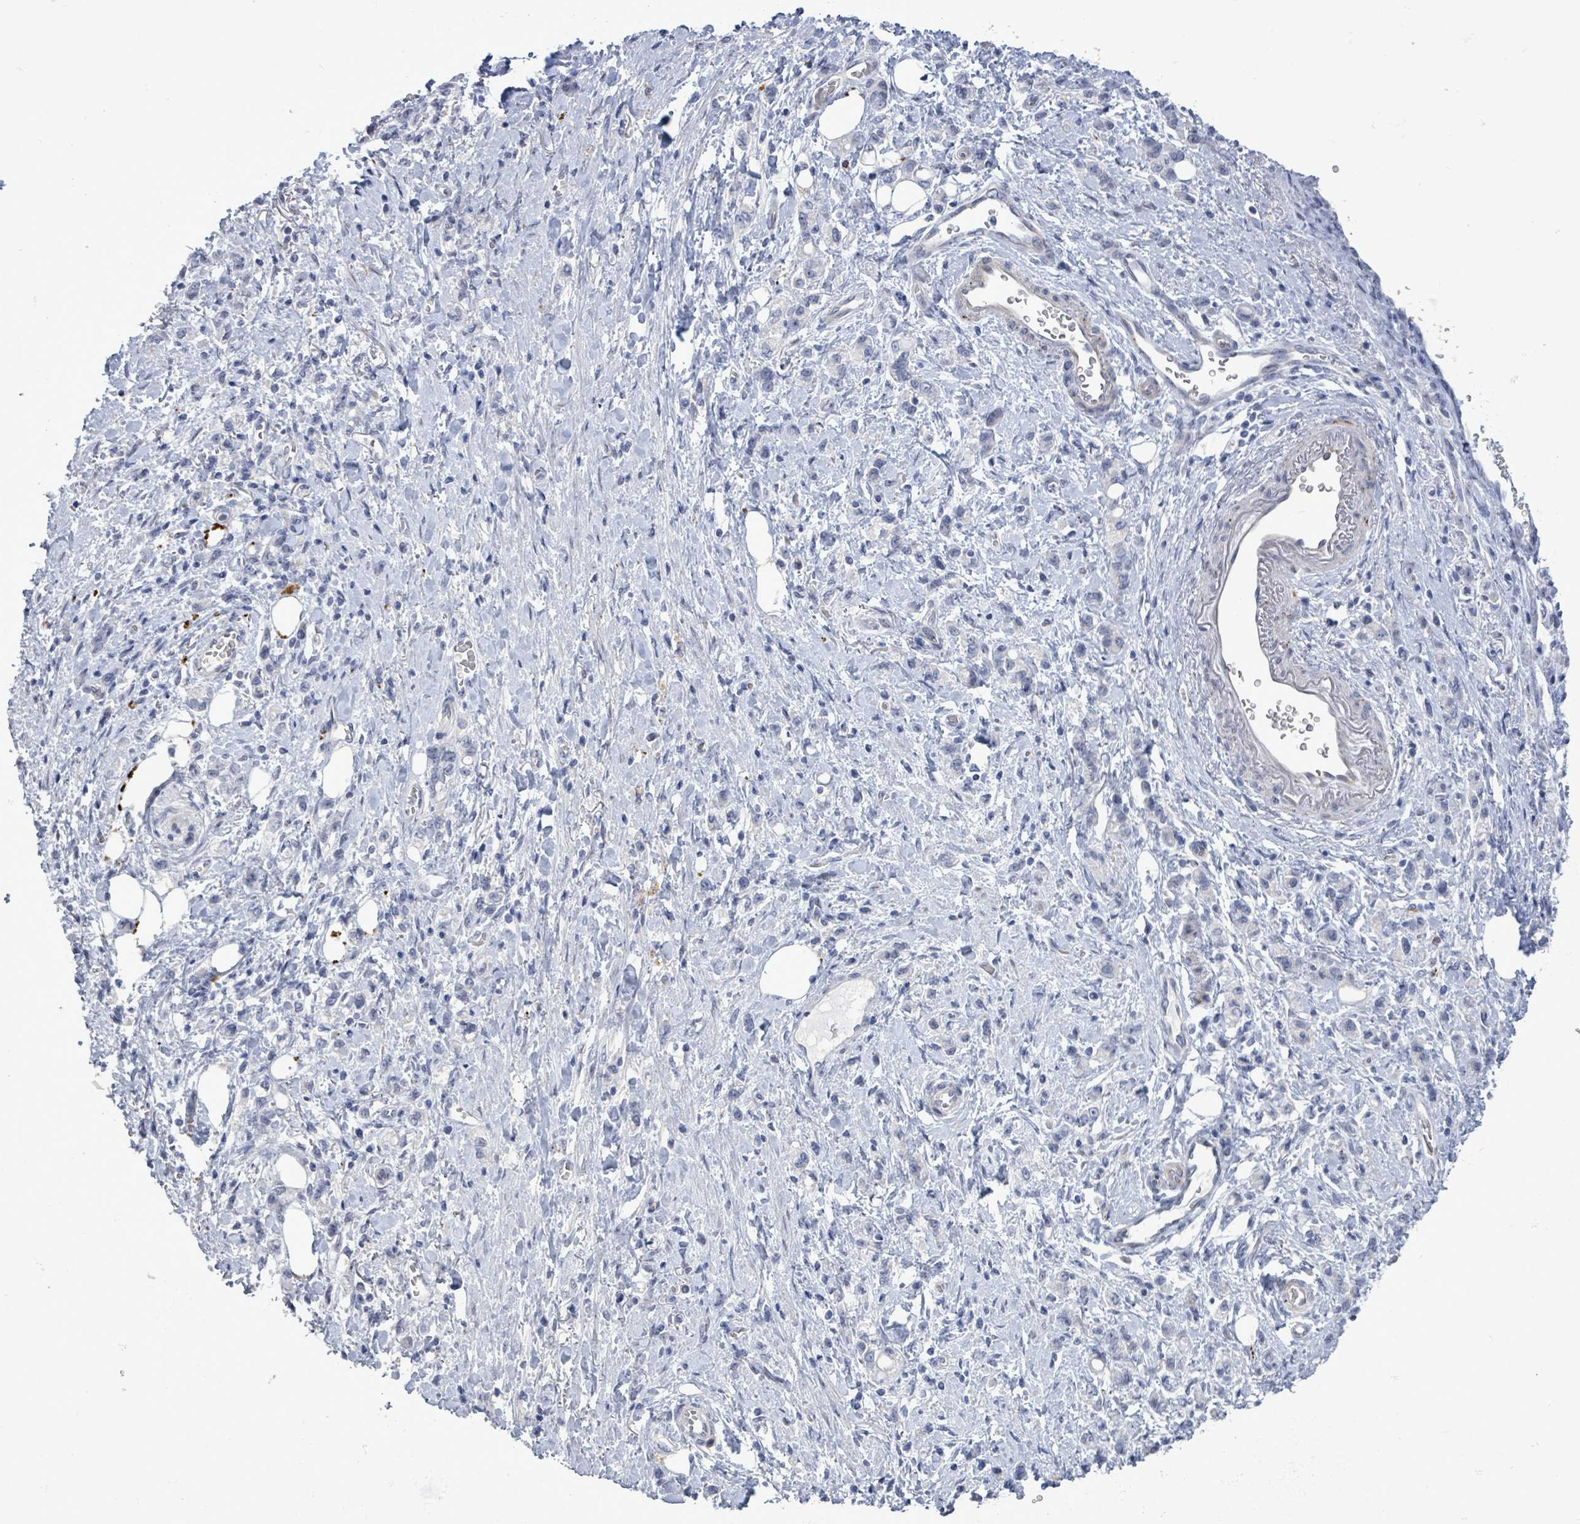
{"staining": {"intensity": "negative", "quantity": "none", "location": "none"}, "tissue": "stomach cancer", "cell_type": "Tumor cells", "image_type": "cancer", "snomed": [{"axis": "morphology", "description": "Adenocarcinoma, NOS"}, {"axis": "topography", "description": "Stomach"}], "caption": "This is an immunohistochemistry photomicrograph of human stomach cancer (adenocarcinoma). There is no positivity in tumor cells.", "gene": "CT45A5", "patient": {"sex": "male", "age": 77}}